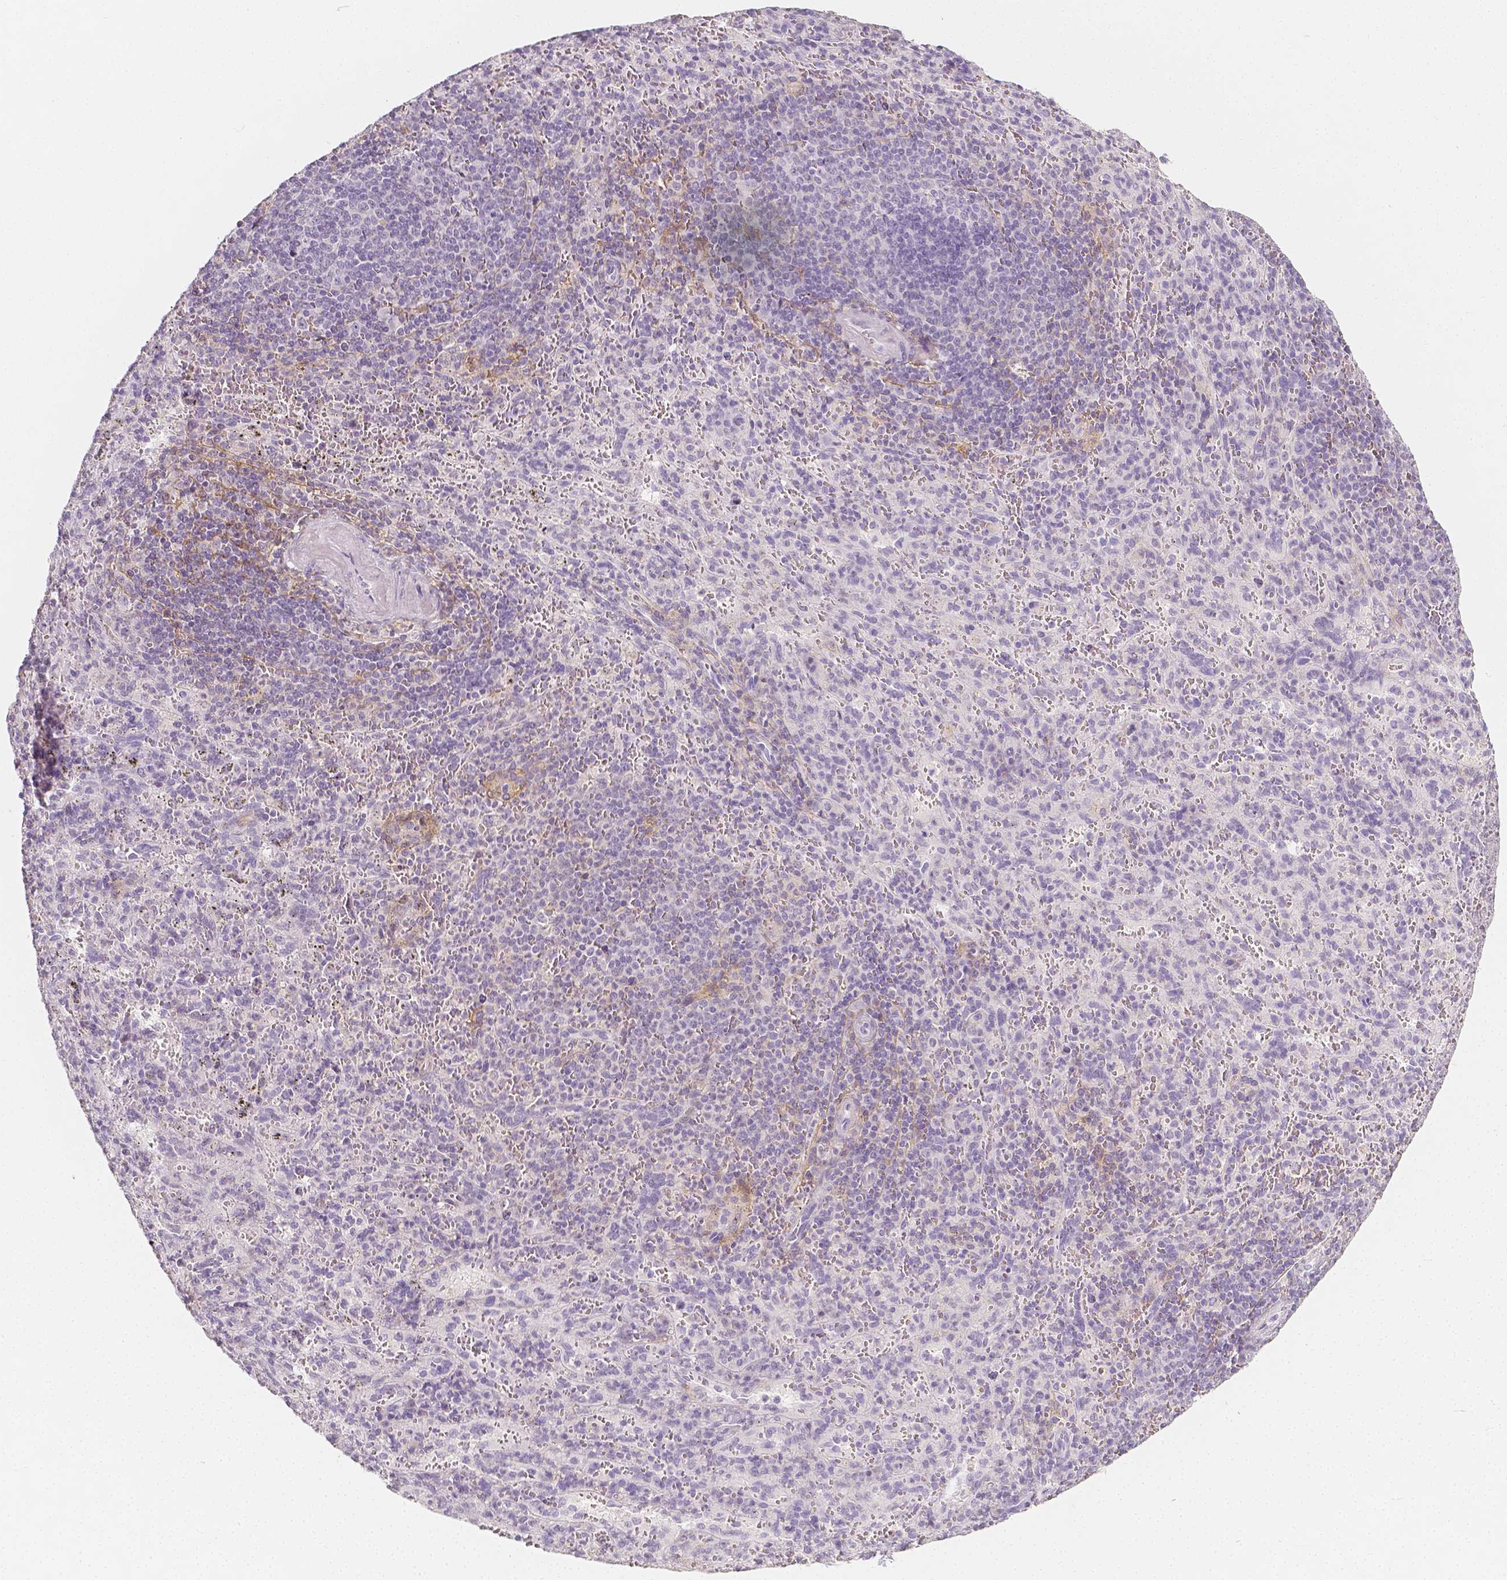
{"staining": {"intensity": "negative", "quantity": "none", "location": "none"}, "tissue": "spleen", "cell_type": "Cells in red pulp", "image_type": "normal", "snomed": [{"axis": "morphology", "description": "Normal tissue, NOS"}, {"axis": "topography", "description": "Spleen"}], "caption": "IHC photomicrograph of benign spleen: human spleen stained with DAB (3,3'-diaminobenzidine) reveals no significant protein expression in cells in red pulp.", "gene": "THY1", "patient": {"sex": "male", "age": 57}}